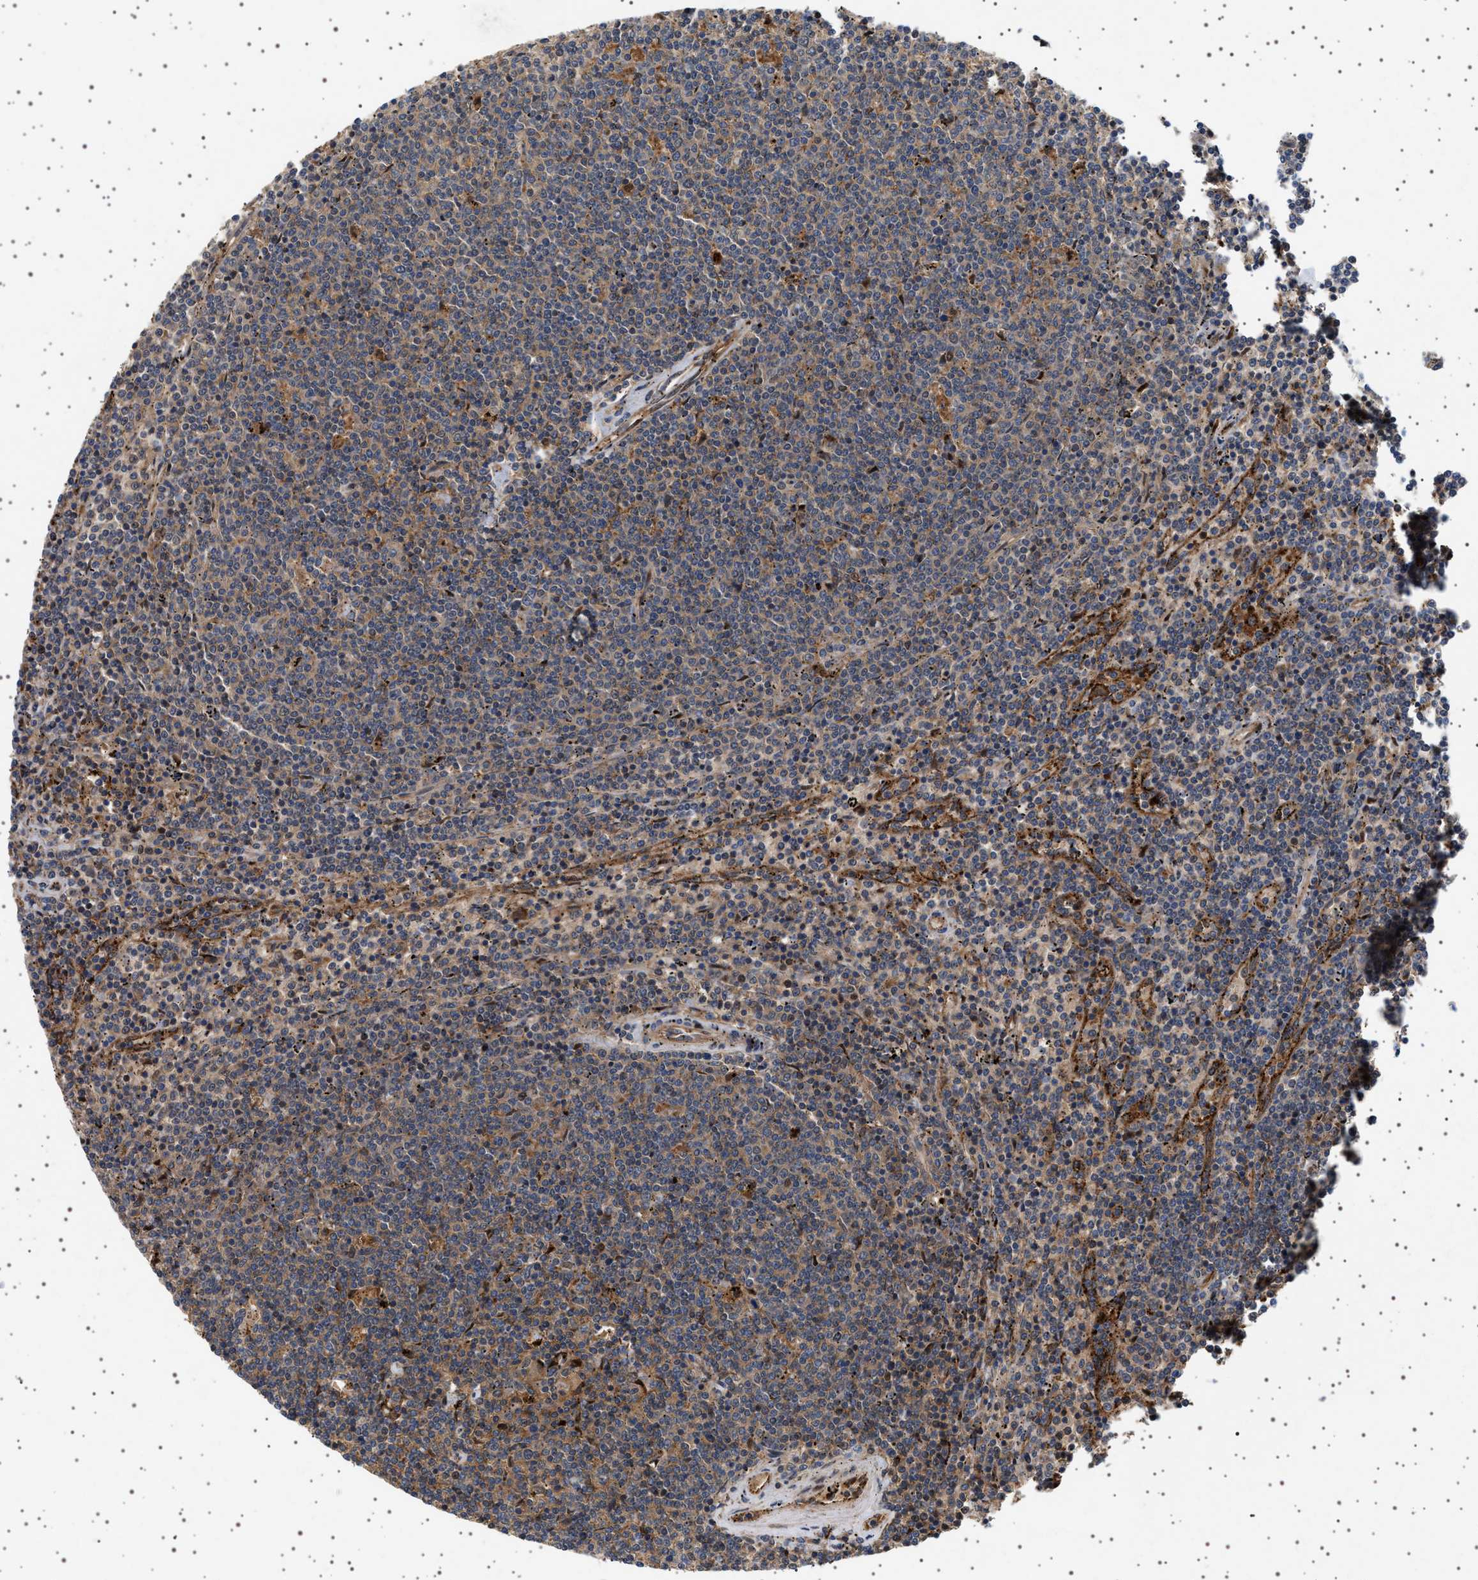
{"staining": {"intensity": "moderate", "quantity": "25%-75%", "location": "cytoplasmic/membranous"}, "tissue": "lymphoma", "cell_type": "Tumor cells", "image_type": "cancer", "snomed": [{"axis": "morphology", "description": "Malignant lymphoma, non-Hodgkin's type, Low grade"}, {"axis": "topography", "description": "Spleen"}], "caption": "IHC histopathology image of neoplastic tissue: human lymphoma stained using IHC demonstrates medium levels of moderate protein expression localized specifically in the cytoplasmic/membranous of tumor cells, appearing as a cytoplasmic/membranous brown color.", "gene": "FICD", "patient": {"sex": "female", "age": 50}}